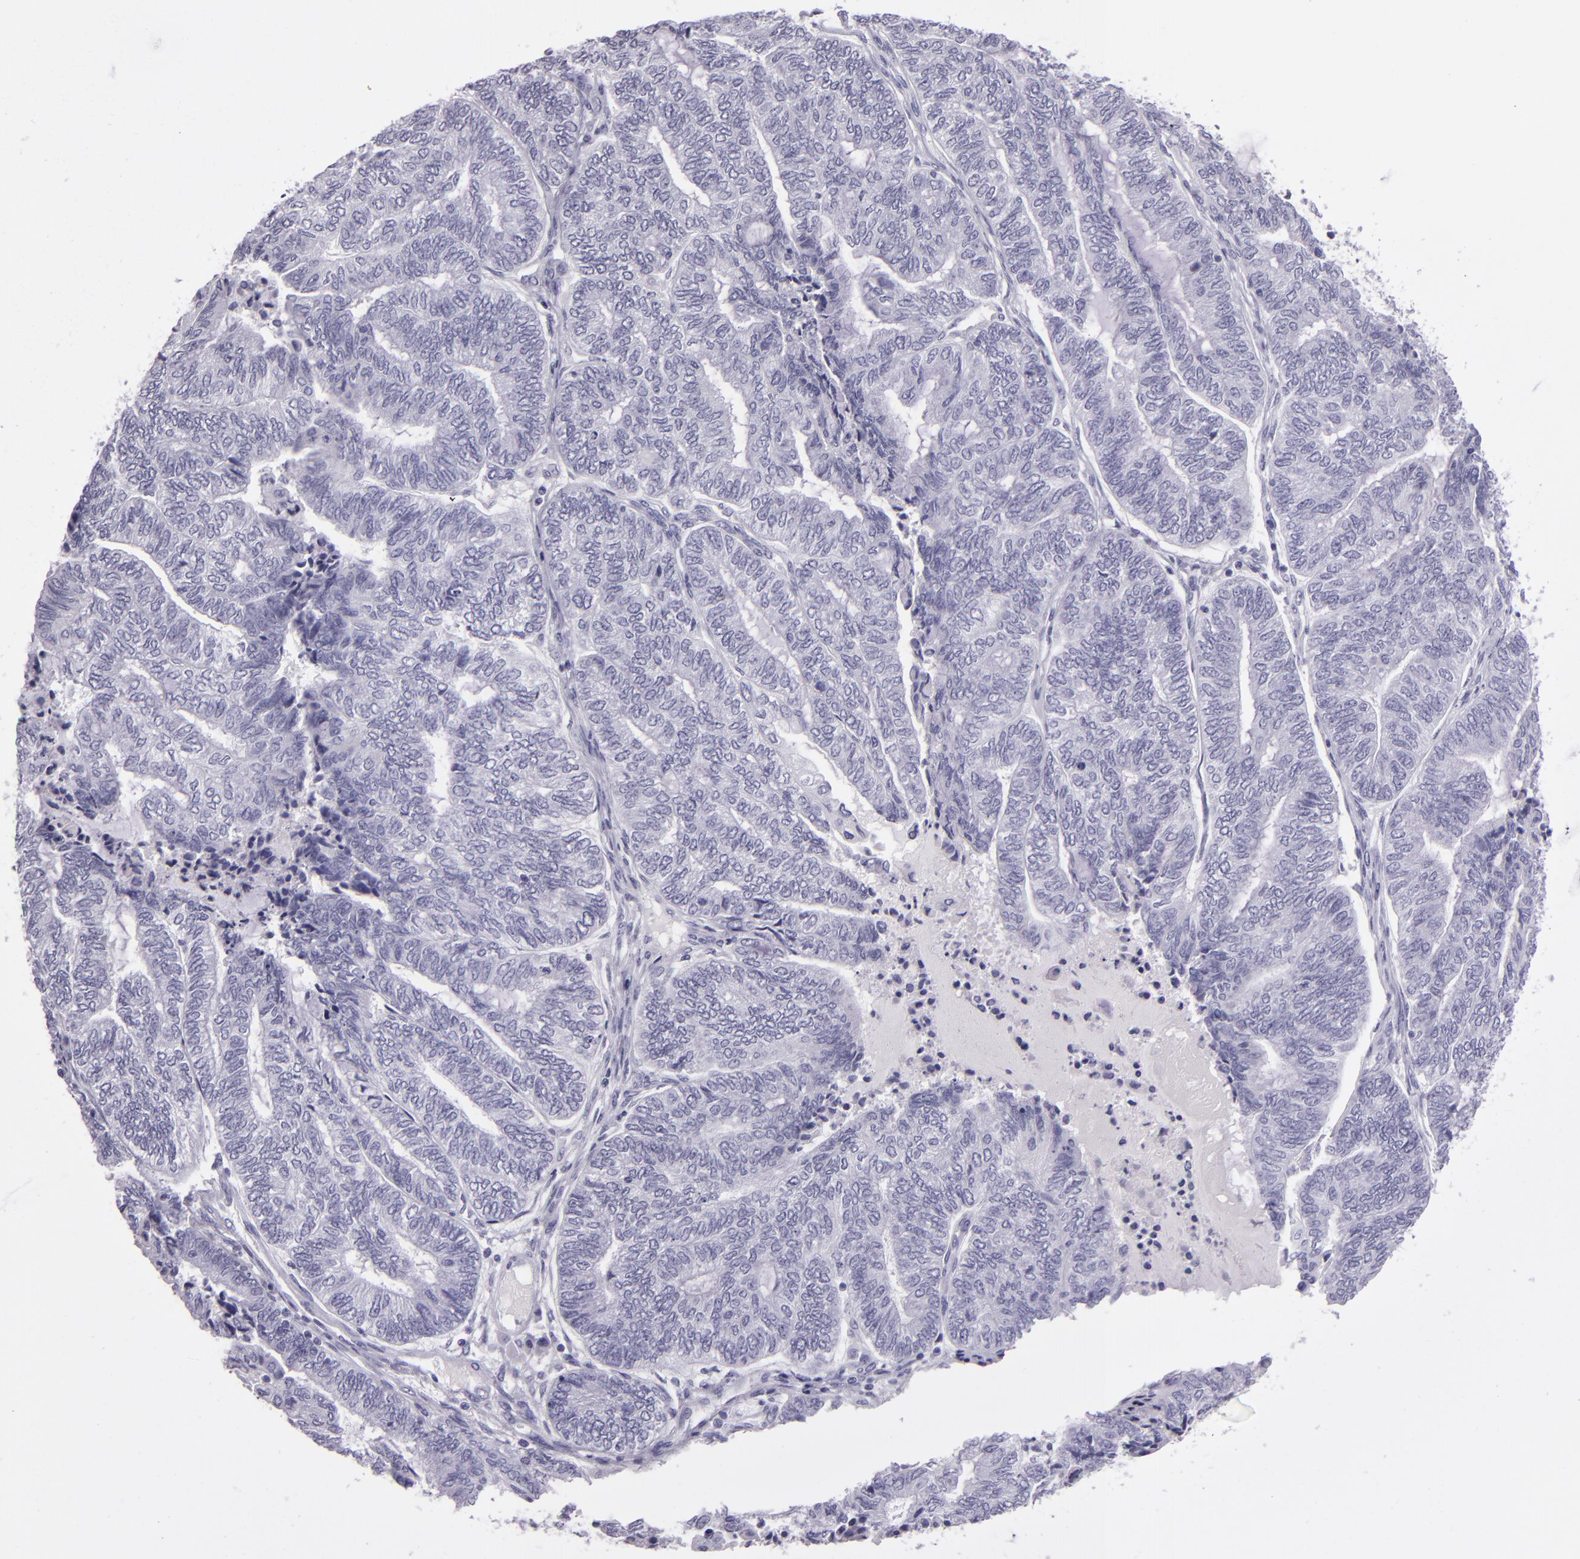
{"staining": {"intensity": "negative", "quantity": "none", "location": "none"}, "tissue": "endometrial cancer", "cell_type": "Tumor cells", "image_type": "cancer", "snomed": [{"axis": "morphology", "description": "Adenocarcinoma, NOS"}, {"axis": "topography", "description": "Uterus"}, {"axis": "topography", "description": "Endometrium"}], "caption": "Immunohistochemical staining of human adenocarcinoma (endometrial) displays no significant expression in tumor cells.", "gene": "CR2", "patient": {"sex": "female", "age": 70}}